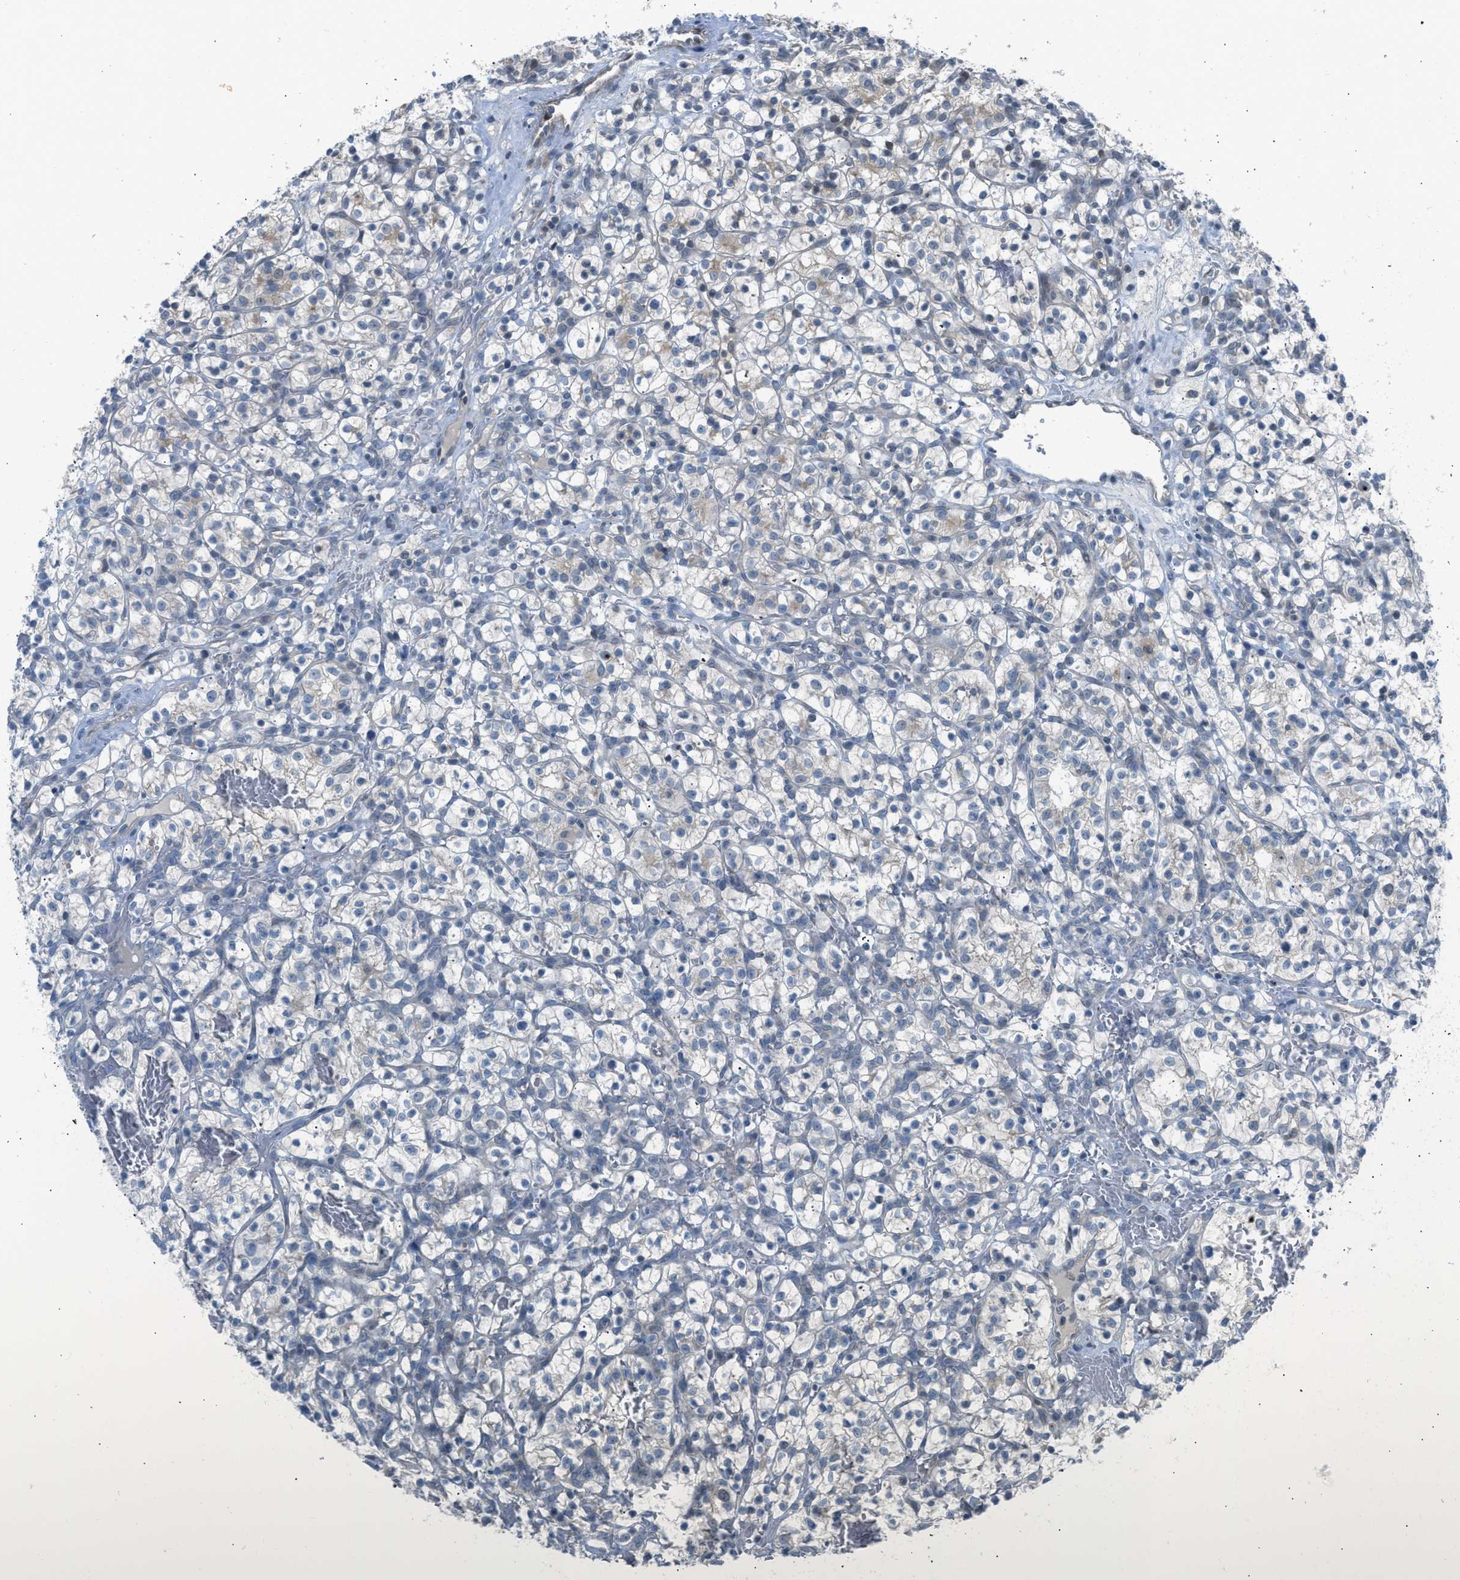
{"staining": {"intensity": "weak", "quantity": "<25%", "location": "cytoplasmic/membranous"}, "tissue": "renal cancer", "cell_type": "Tumor cells", "image_type": "cancer", "snomed": [{"axis": "morphology", "description": "Adenocarcinoma, NOS"}, {"axis": "topography", "description": "Kidney"}], "caption": "IHC histopathology image of human adenocarcinoma (renal) stained for a protein (brown), which shows no expression in tumor cells.", "gene": "TTBK2", "patient": {"sex": "female", "age": 57}}